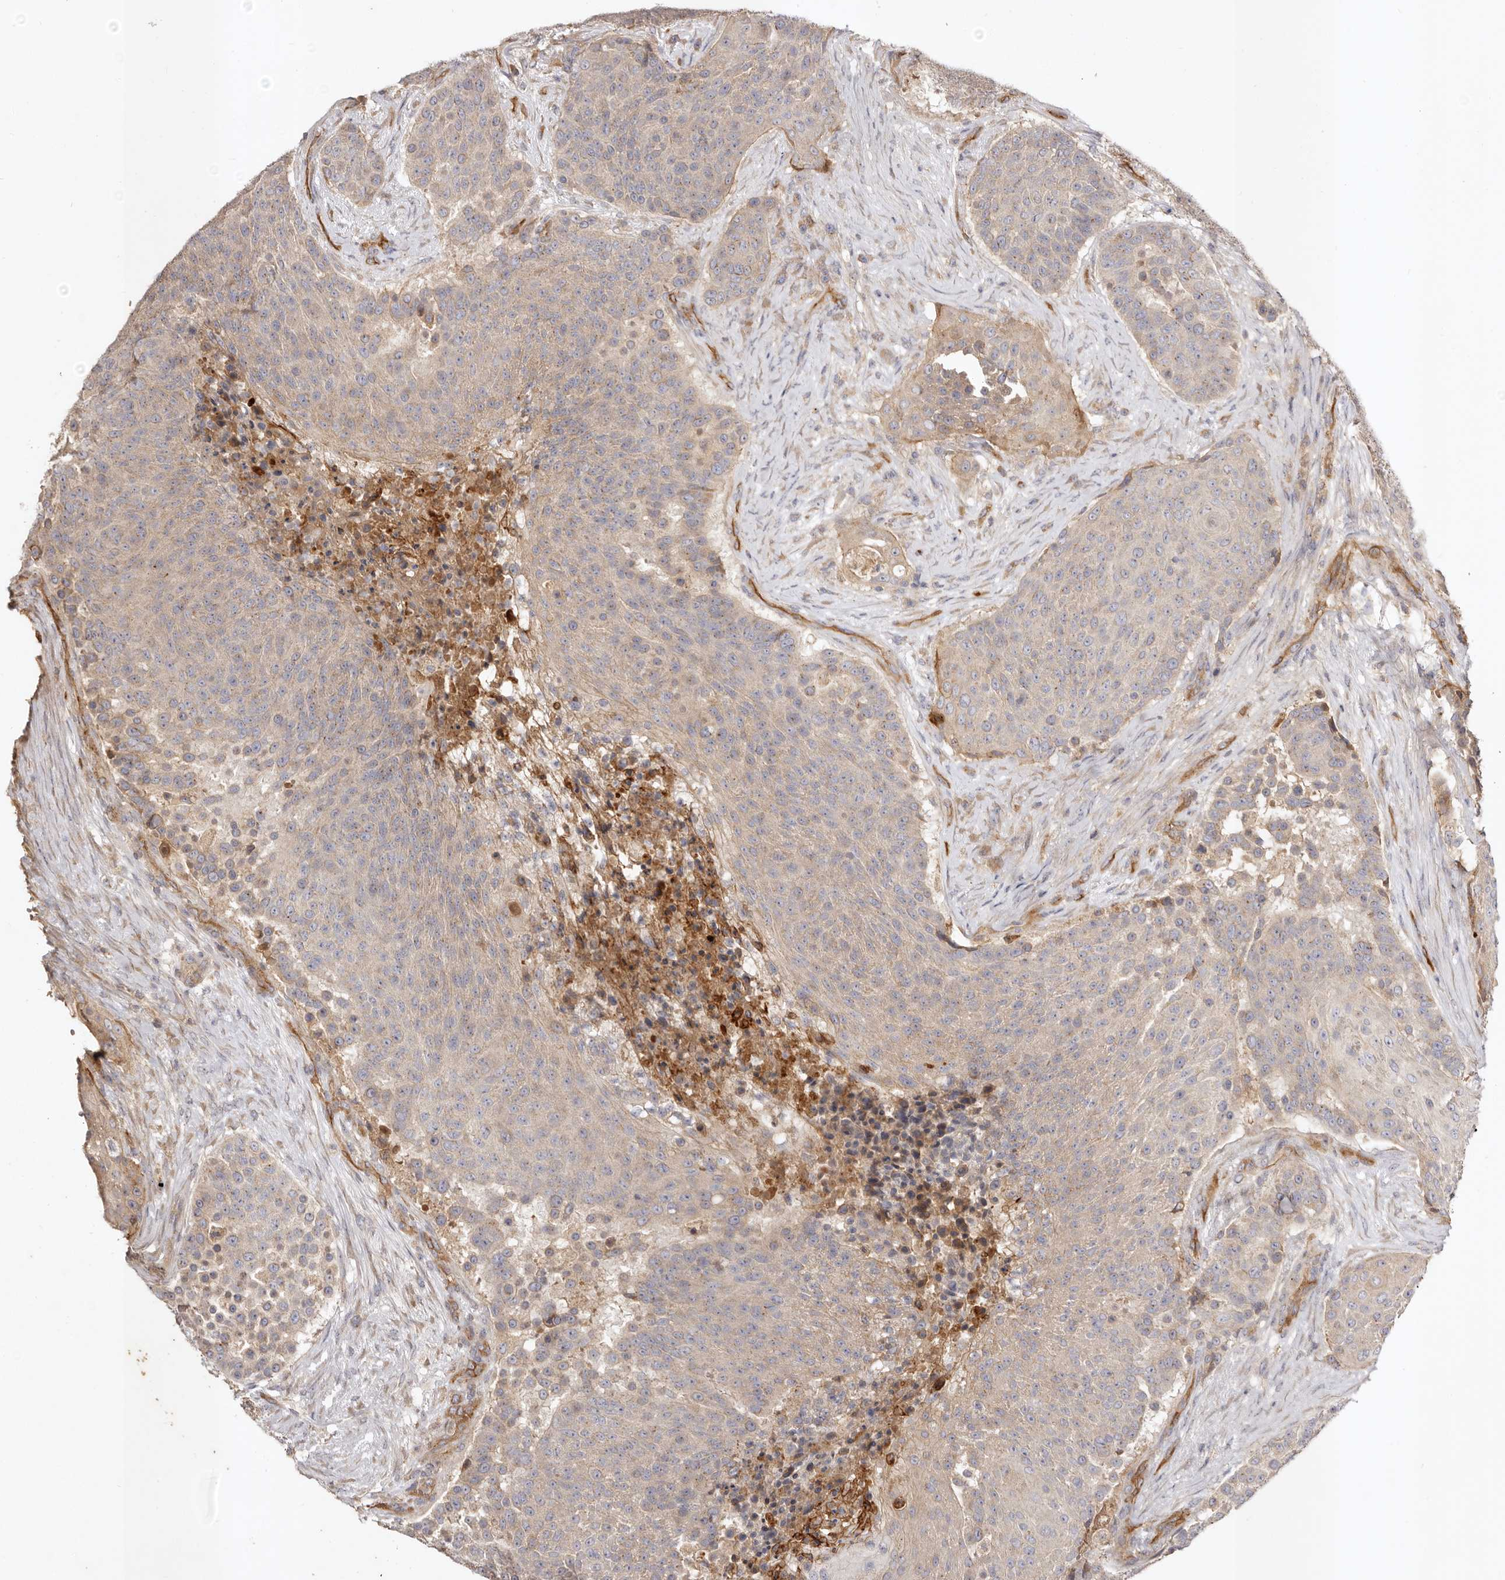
{"staining": {"intensity": "weak", "quantity": ">75%", "location": "cytoplasmic/membranous"}, "tissue": "urothelial cancer", "cell_type": "Tumor cells", "image_type": "cancer", "snomed": [{"axis": "morphology", "description": "Urothelial carcinoma, High grade"}, {"axis": "topography", "description": "Urinary bladder"}], "caption": "High-grade urothelial carcinoma stained with a protein marker shows weak staining in tumor cells.", "gene": "ADAMTS9", "patient": {"sex": "female", "age": 63}}